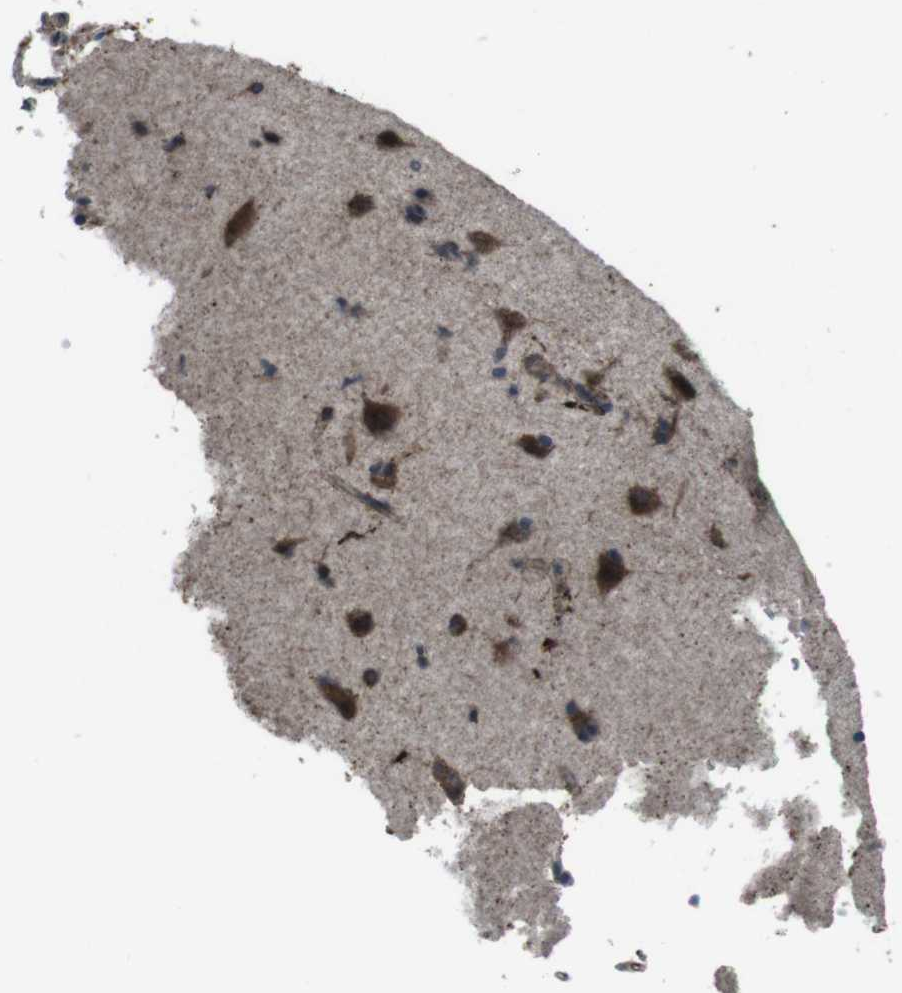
{"staining": {"intensity": "weak", "quantity": "25%-75%", "location": "cytoplasmic/membranous"}, "tissue": "cerebral cortex", "cell_type": "Endothelial cells", "image_type": "normal", "snomed": [{"axis": "morphology", "description": "Normal tissue, NOS"}, {"axis": "topography", "description": "Cerebral cortex"}], "caption": "A brown stain highlights weak cytoplasmic/membranous positivity of a protein in endothelial cells of benign human cerebral cortex. The staining was performed using DAB (3,3'-diaminobenzidine), with brown indicating positive protein expression. Nuclei are stained blue with hematoxylin.", "gene": "GDF10", "patient": {"sex": "male", "age": 62}}